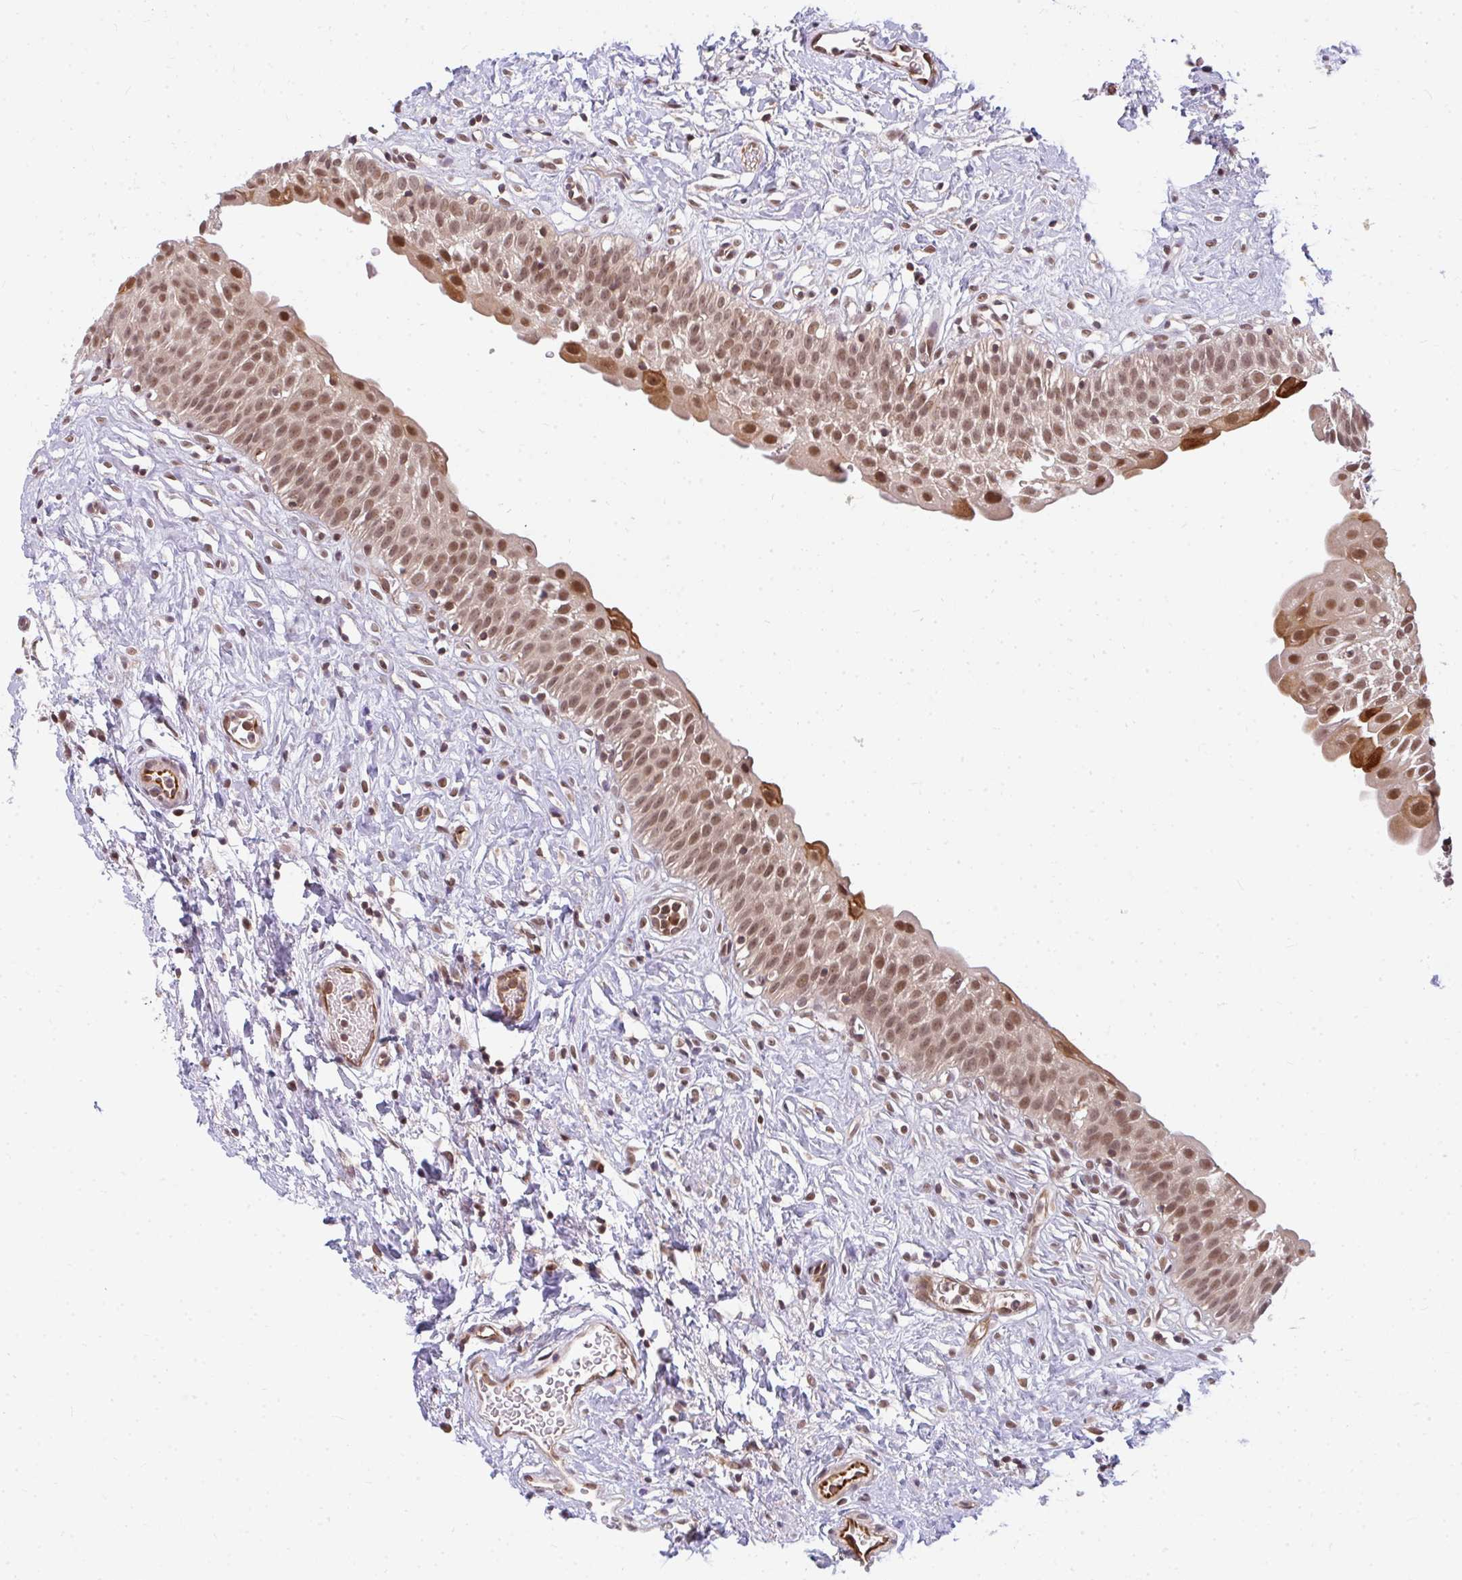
{"staining": {"intensity": "moderate", "quantity": ">75%", "location": "nuclear"}, "tissue": "urinary bladder", "cell_type": "Urothelial cells", "image_type": "normal", "snomed": [{"axis": "morphology", "description": "Normal tissue, NOS"}, {"axis": "topography", "description": "Urinary bladder"}], "caption": "Immunohistochemistry image of benign human urinary bladder stained for a protein (brown), which displays medium levels of moderate nuclear staining in approximately >75% of urothelial cells.", "gene": "GTF3C6", "patient": {"sex": "male", "age": 51}}